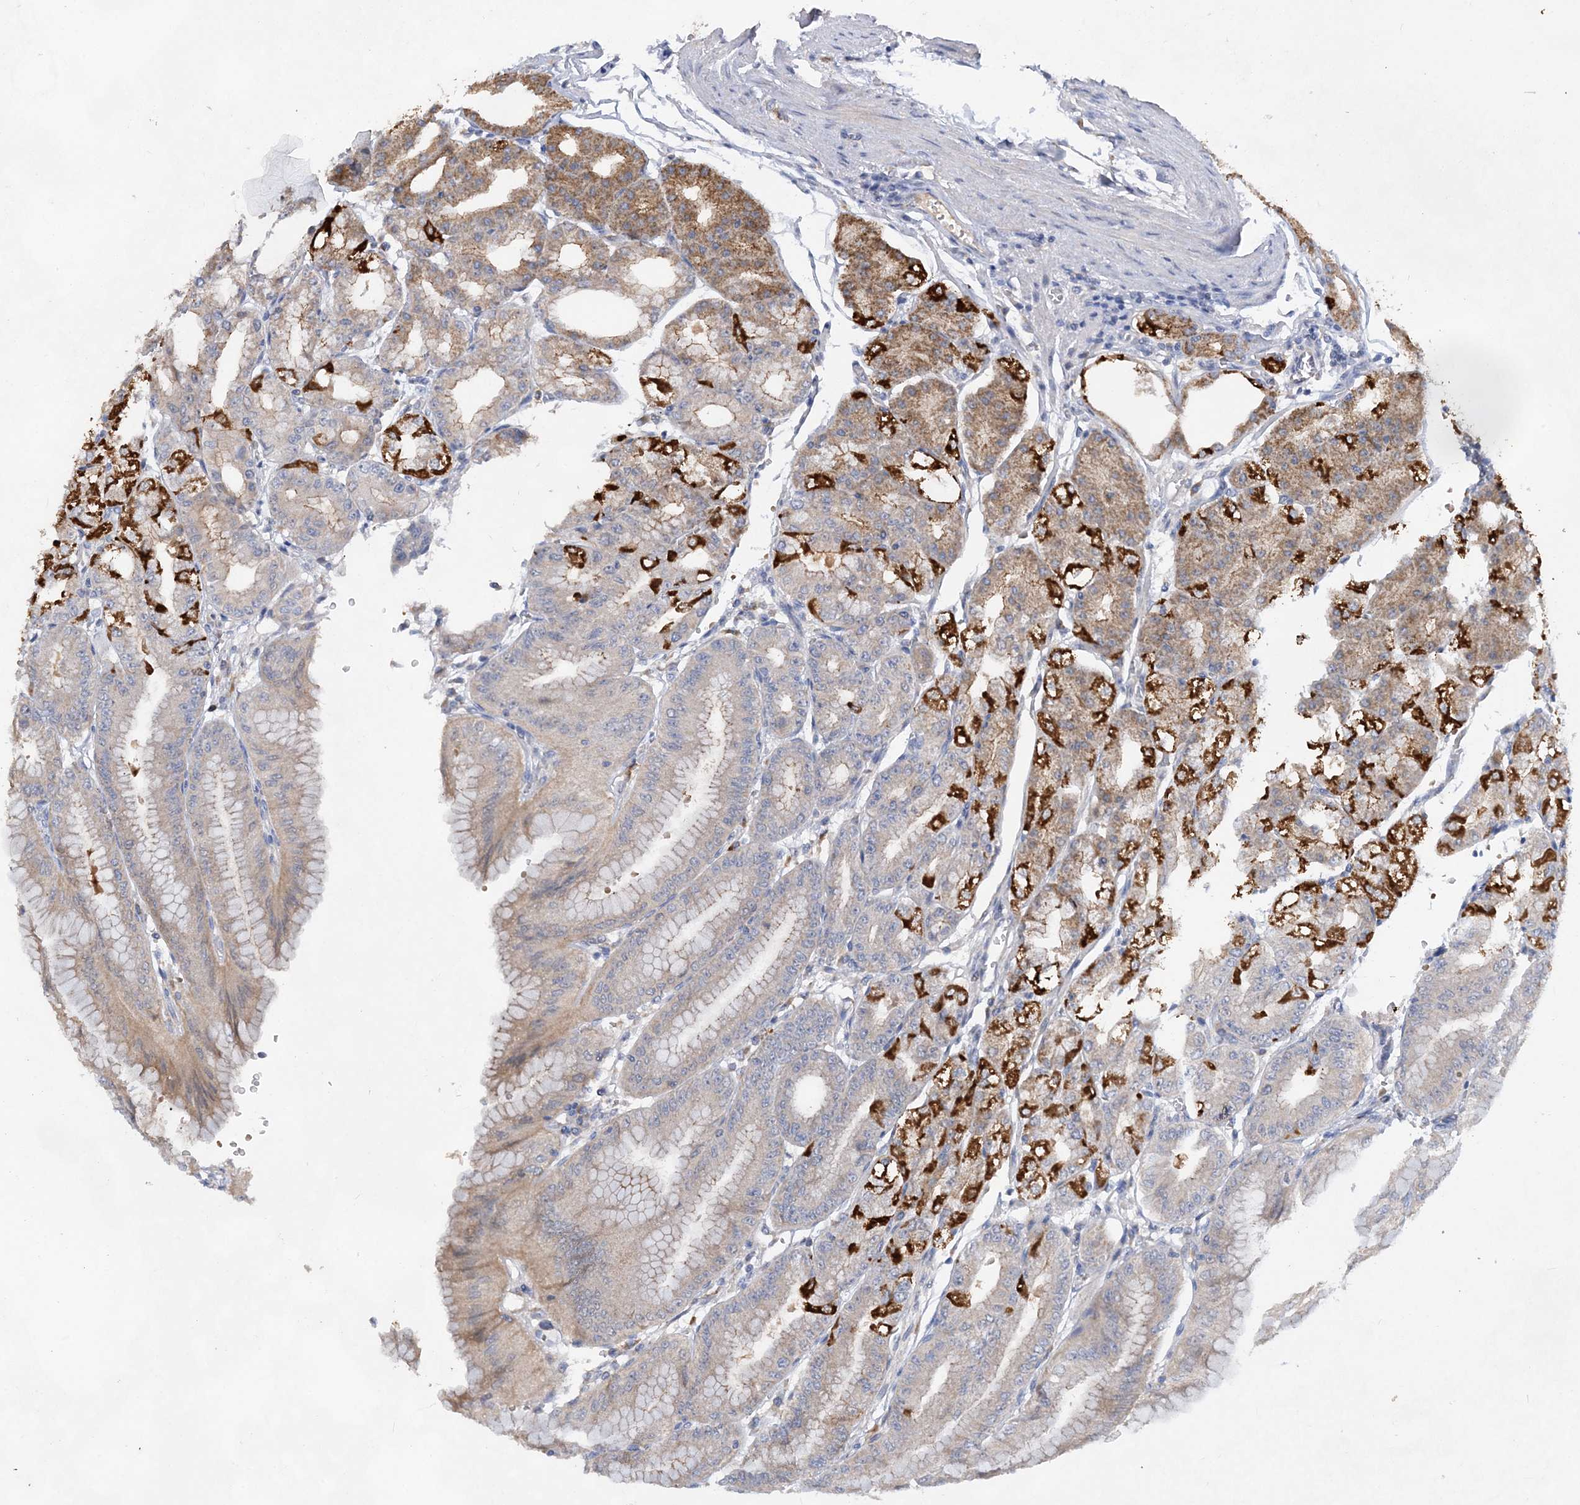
{"staining": {"intensity": "strong", "quantity": ">75%", "location": "cytoplasmic/membranous"}, "tissue": "stomach", "cell_type": "Glandular cells", "image_type": "normal", "snomed": [{"axis": "morphology", "description": "Normal tissue, NOS"}, {"axis": "topography", "description": "Stomach, lower"}], "caption": "Immunohistochemistry (IHC) micrograph of normal stomach stained for a protein (brown), which shows high levels of strong cytoplasmic/membranous expression in approximately >75% of glandular cells.", "gene": "TRAPPC13", "patient": {"sex": "male", "age": 71}}